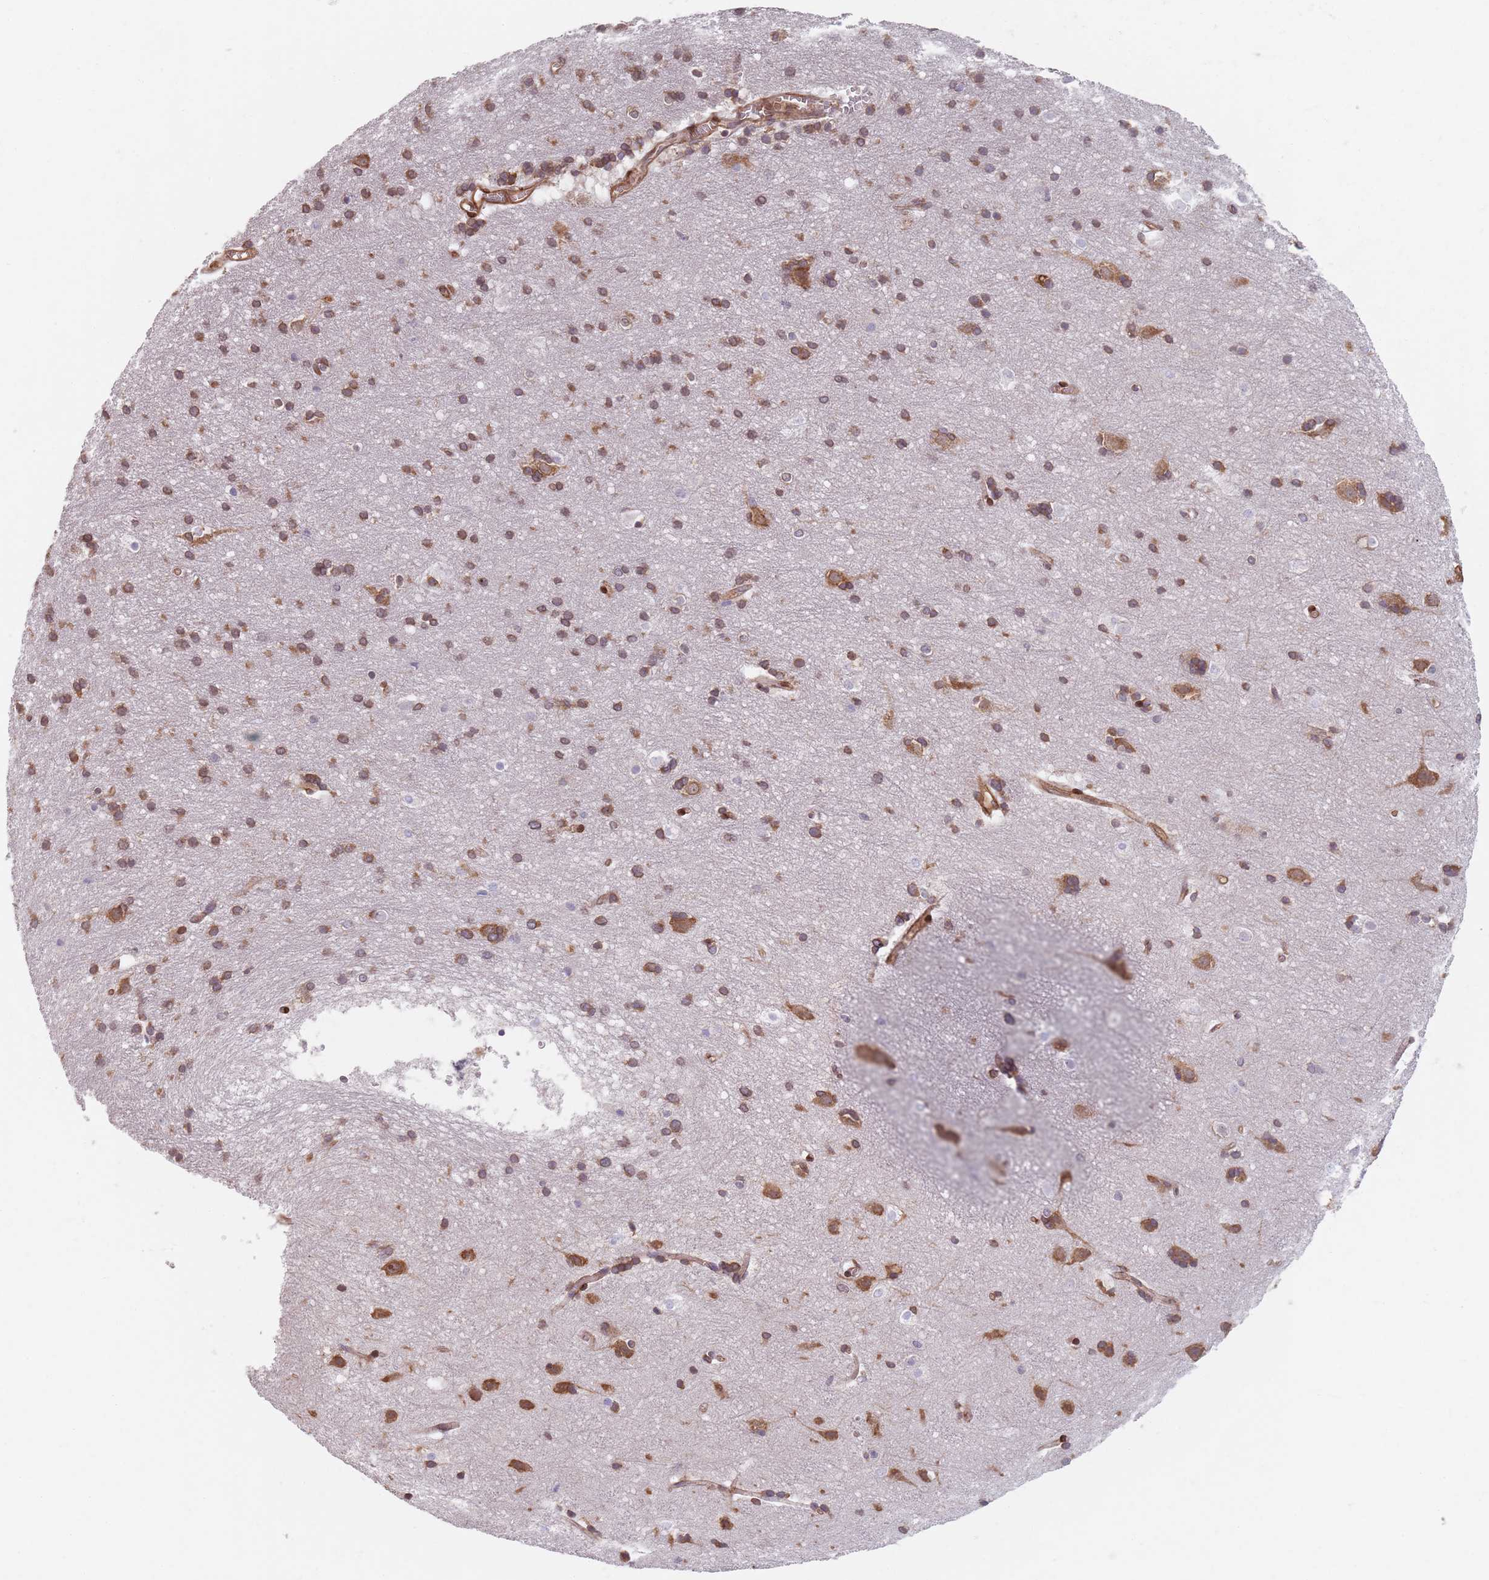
{"staining": {"intensity": "moderate", "quantity": ">75%", "location": "cytoplasmic/membranous"}, "tissue": "cerebral cortex", "cell_type": "Endothelial cells", "image_type": "normal", "snomed": [{"axis": "morphology", "description": "Normal tissue, NOS"}, {"axis": "topography", "description": "Cerebral cortex"}], "caption": "Immunohistochemistry (IHC) staining of normal cerebral cortex, which reveals medium levels of moderate cytoplasmic/membranous staining in approximately >75% of endothelial cells indicating moderate cytoplasmic/membranous protein staining. The staining was performed using DAB (3,3'-diaminobenzidine) (brown) for protein detection and nuclei were counterstained in hematoxylin (blue).", "gene": "NOTCH3", "patient": {"sex": "male", "age": 54}}